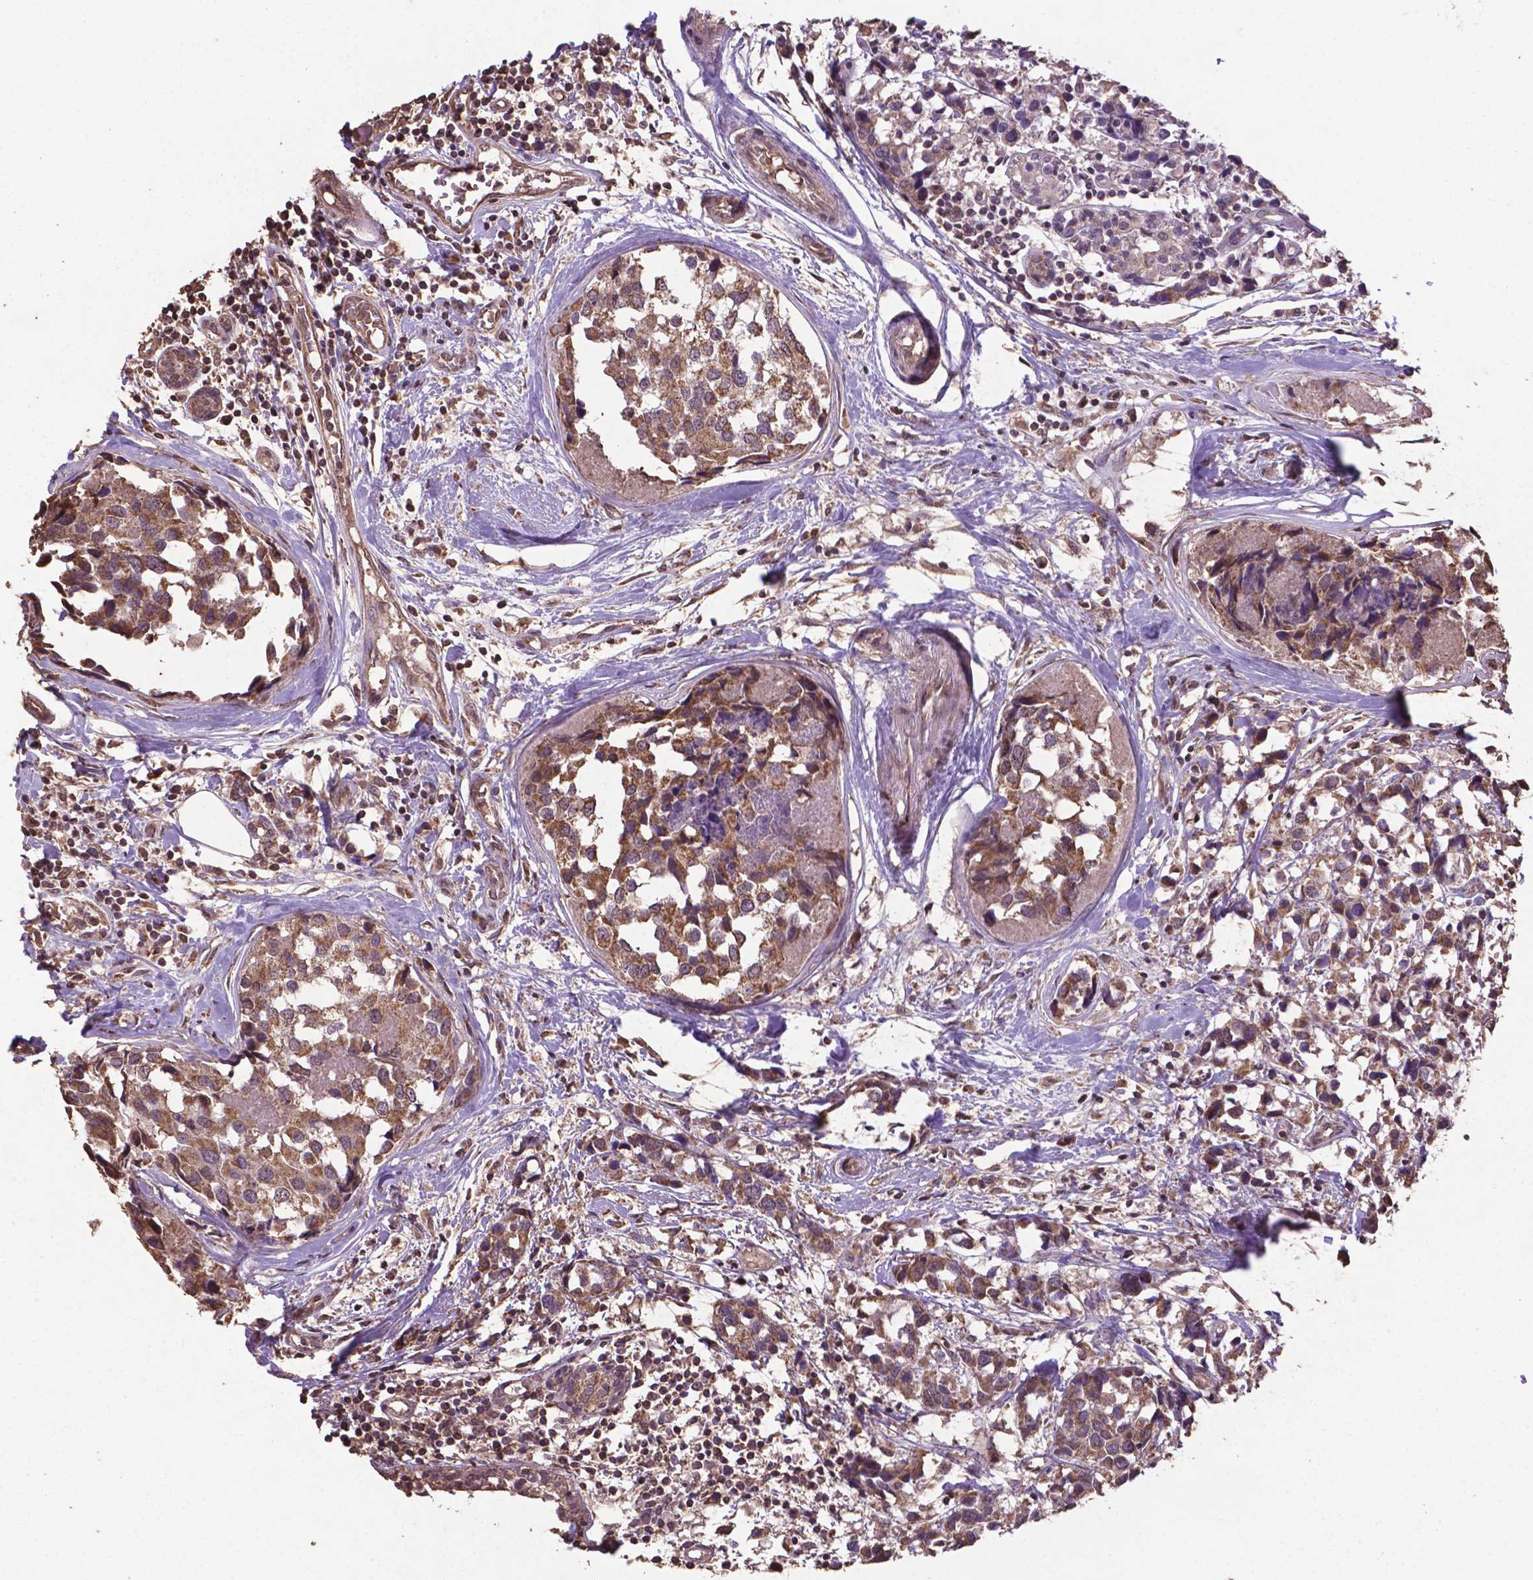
{"staining": {"intensity": "moderate", "quantity": ">75%", "location": "cytoplasmic/membranous"}, "tissue": "breast cancer", "cell_type": "Tumor cells", "image_type": "cancer", "snomed": [{"axis": "morphology", "description": "Lobular carcinoma"}, {"axis": "topography", "description": "Breast"}], "caption": "Breast lobular carcinoma stained with DAB (3,3'-diaminobenzidine) immunohistochemistry displays medium levels of moderate cytoplasmic/membranous positivity in approximately >75% of tumor cells.", "gene": "DCAF1", "patient": {"sex": "female", "age": 59}}